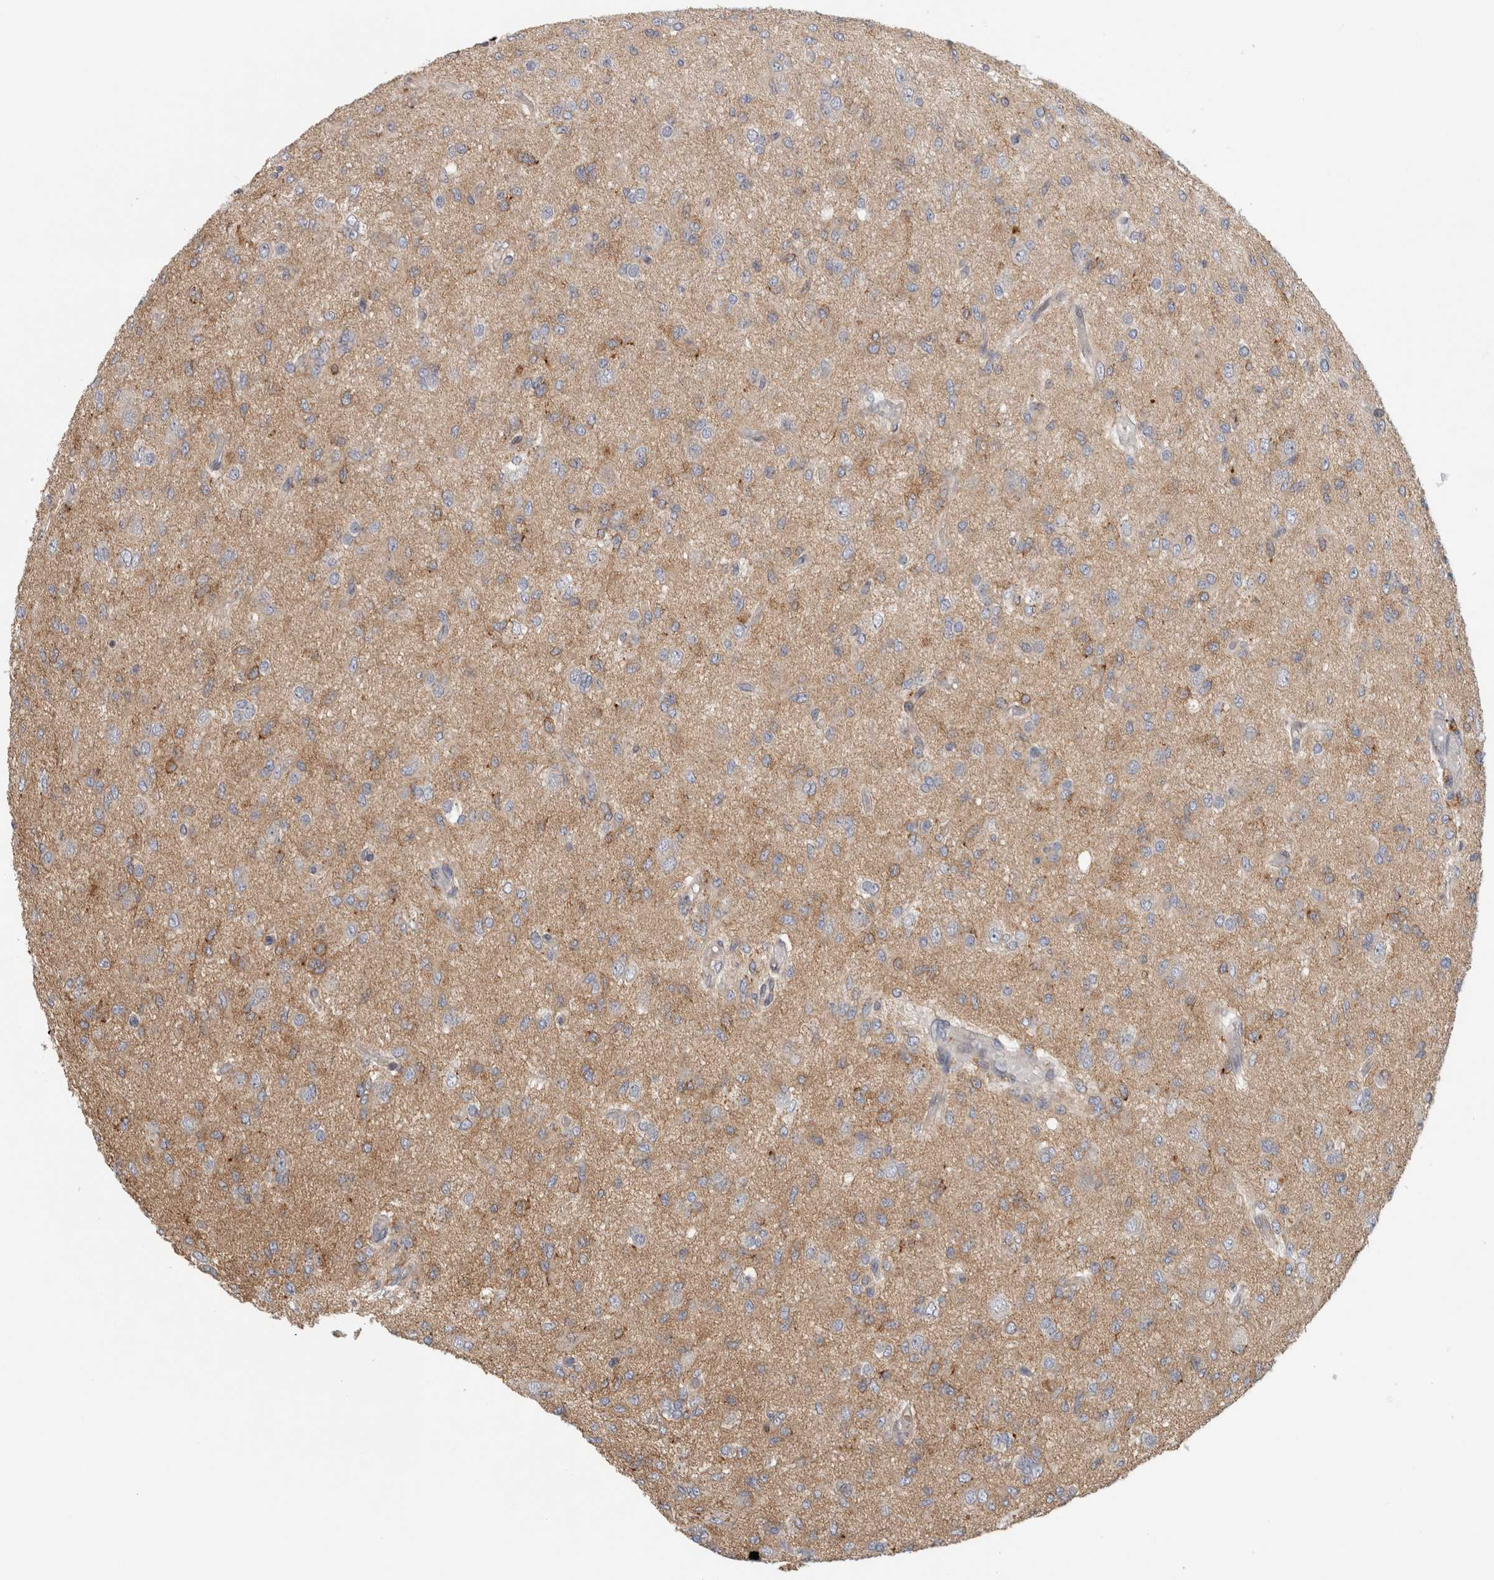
{"staining": {"intensity": "weak", "quantity": "<25%", "location": "cytoplasmic/membranous"}, "tissue": "glioma", "cell_type": "Tumor cells", "image_type": "cancer", "snomed": [{"axis": "morphology", "description": "Glioma, malignant, High grade"}, {"axis": "topography", "description": "Brain"}], "caption": "The photomicrograph exhibits no staining of tumor cells in glioma.", "gene": "ZNF804B", "patient": {"sex": "female", "age": 59}}